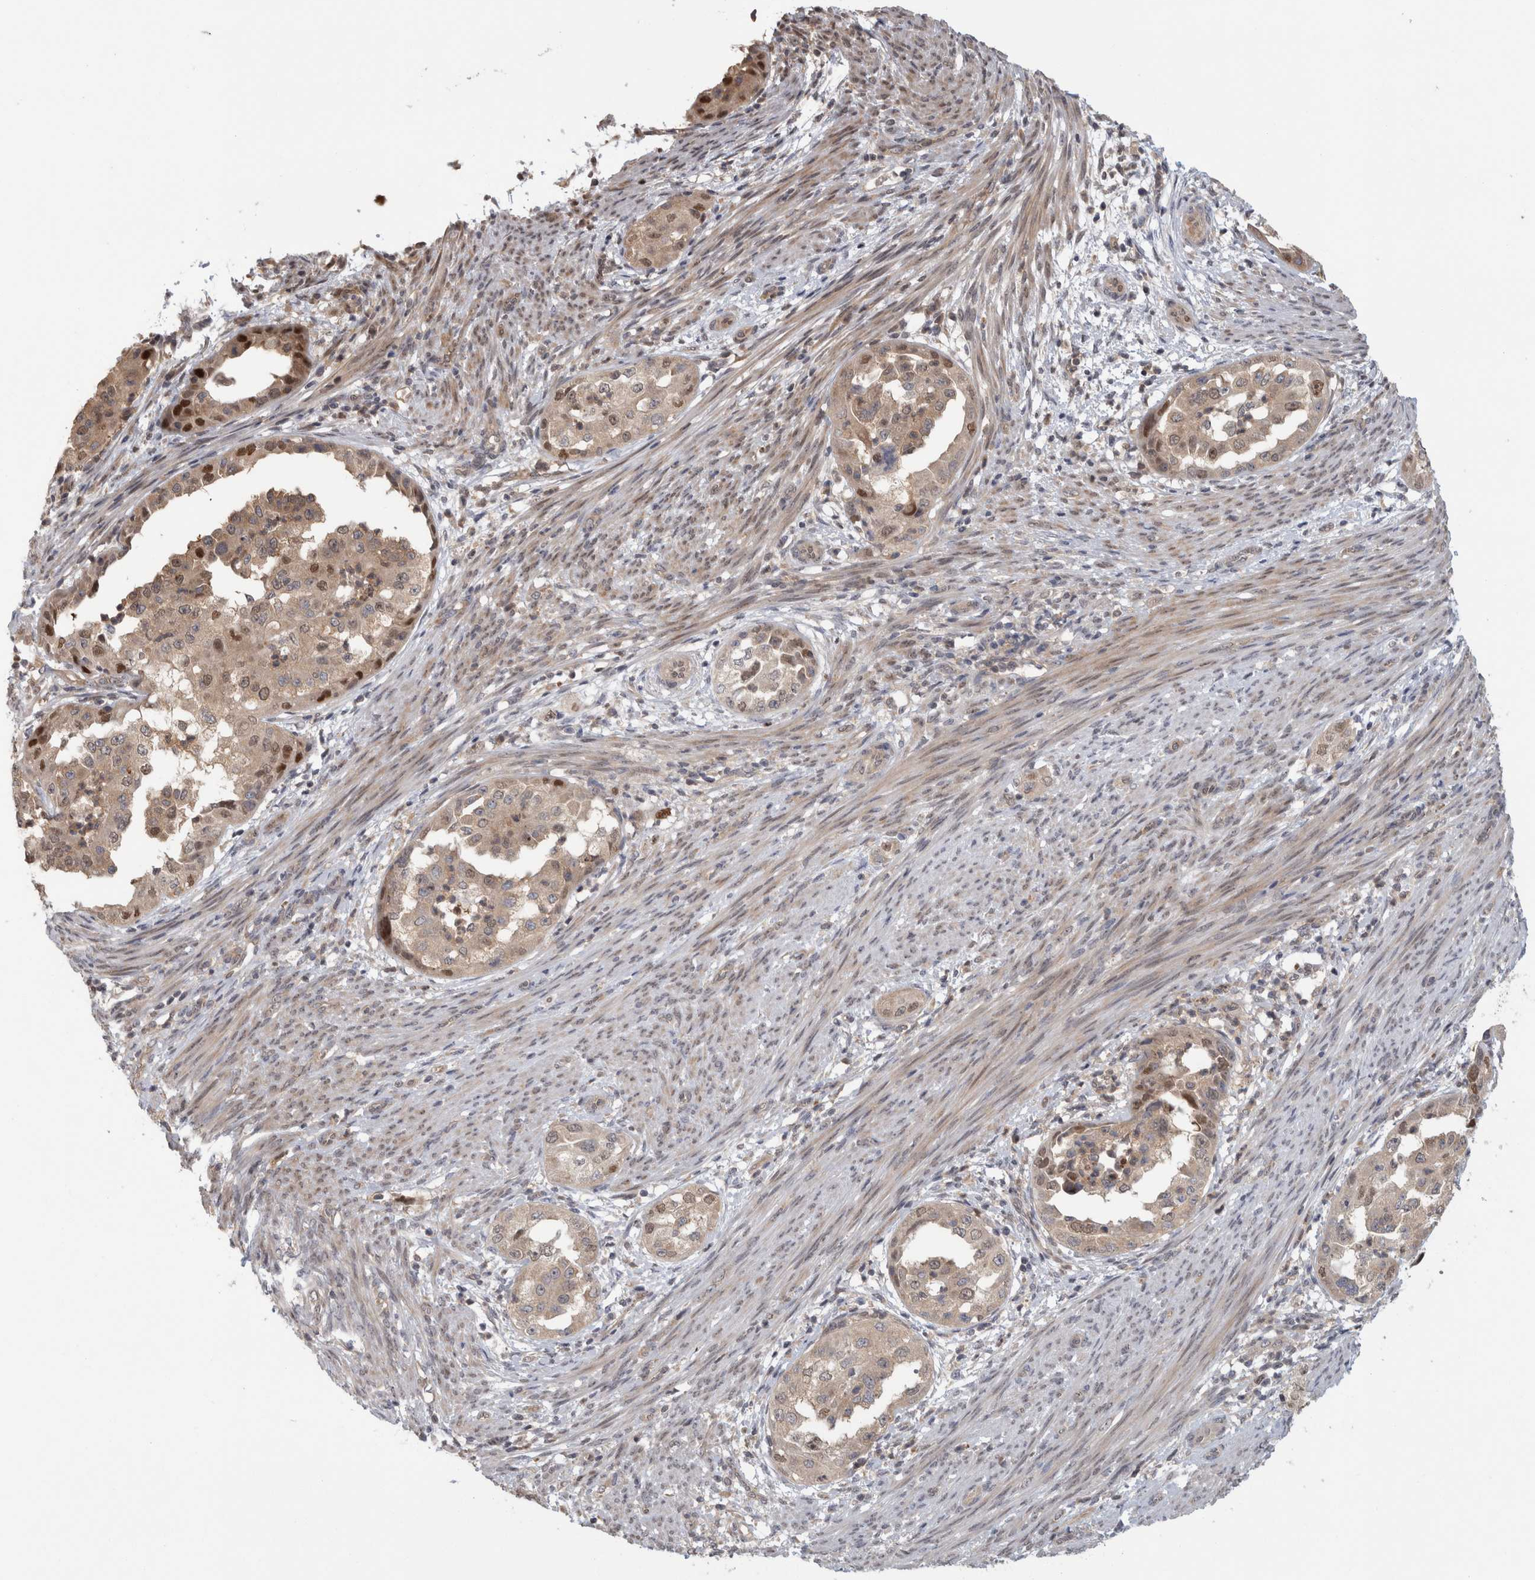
{"staining": {"intensity": "strong", "quantity": "25%-75%", "location": "nuclear"}, "tissue": "endometrial cancer", "cell_type": "Tumor cells", "image_type": "cancer", "snomed": [{"axis": "morphology", "description": "Adenocarcinoma, NOS"}, {"axis": "topography", "description": "Endometrium"}], "caption": "About 25%-75% of tumor cells in adenocarcinoma (endometrial) reveal strong nuclear protein expression as visualized by brown immunohistochemical staining.", "gene": "PIGP", "patient": {"sex": "female", "age": 85}}